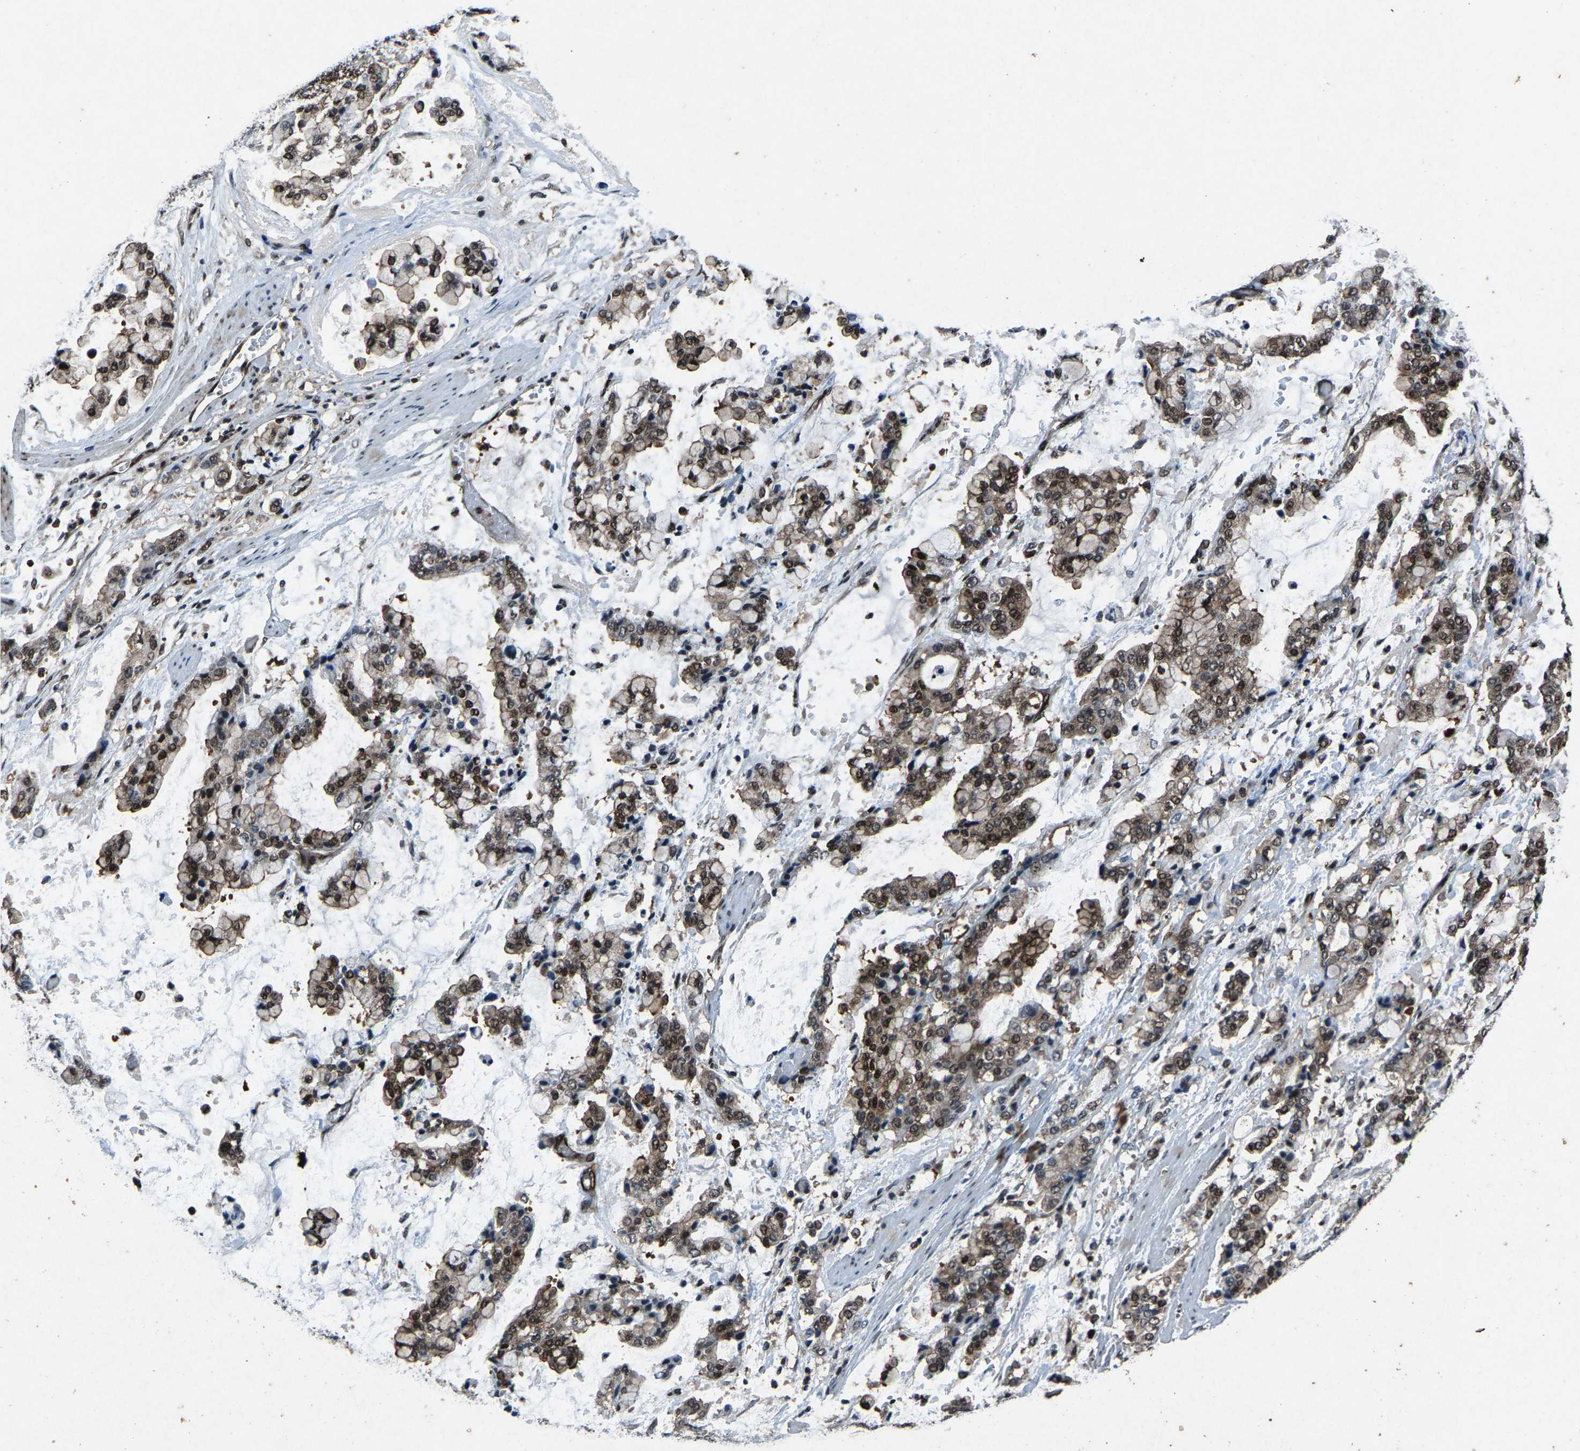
{"staining": {"intensity": "moderate", "quantity": ">75%", "location": "cytoplasmic/membranous,nuclear"}, "tissue": "stomach cancer", "cell_type": "Tumor cells", "image_type": "cancer", "snomed": [{"axis": "morphology", "description": "Normal tissue, NOS"}, {"axis": "morphology", "description": "Adenocarcinoma, NOS"}, {"axis": "topography", "description": "Stomach, upper"}, {"axis": "topography", "description": "Stomach"}], "caption": "Stomach cancer was stained to show a protein in brown. There is medium levels of moderate cytoplasmic/membranous and nuclear positivity in approximately >75% of tumor cells.", "gene": "ATXN3", "patient": {"sex": "male", "age": 76}}